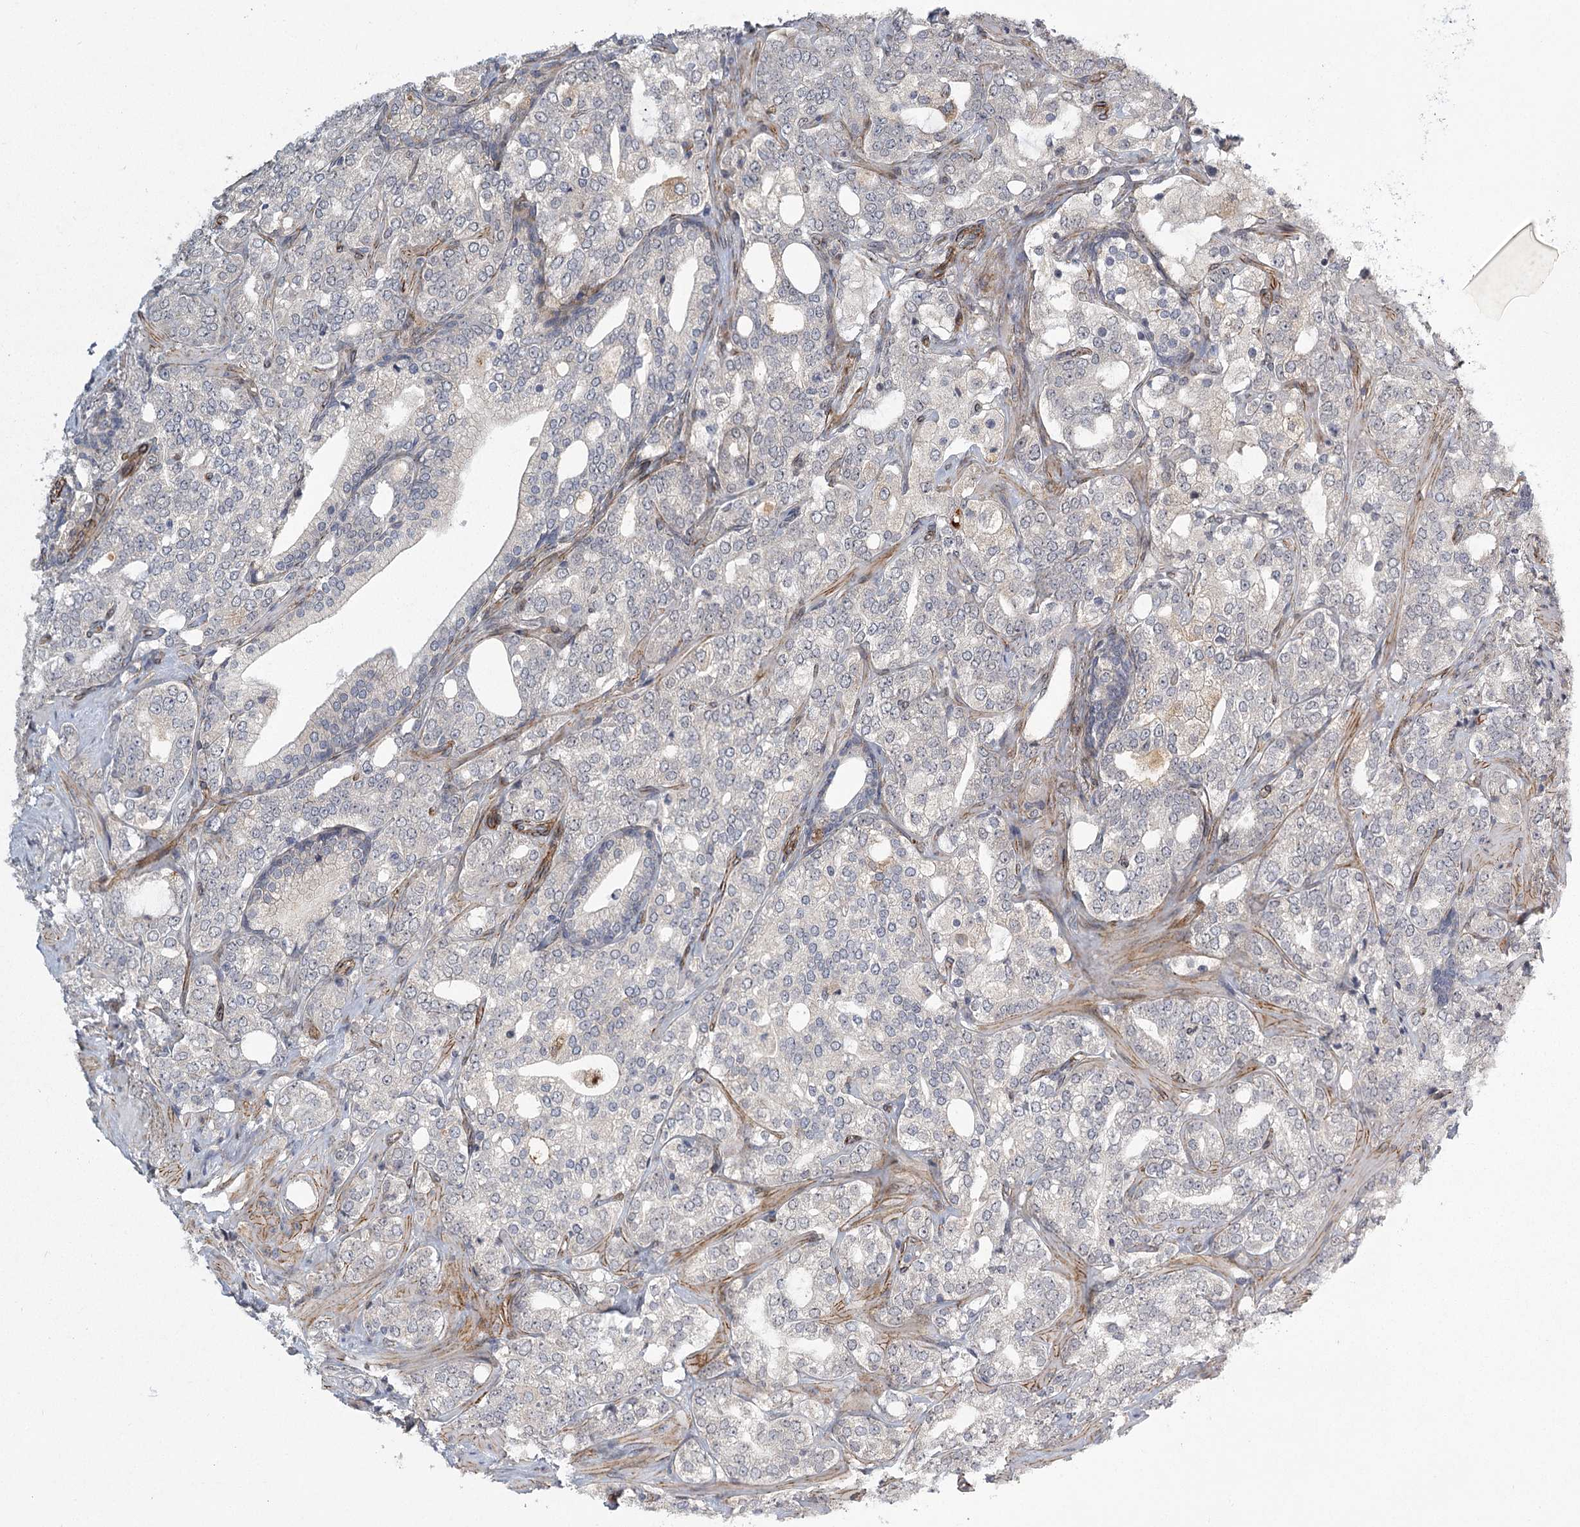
{"staining": {"intensity": "negative", "quantity": "none", "location": "none"}, "tissue": "prostate cancer", "cell_type": "Tumor cells", "image_type": "cancer", "snomed": [{"axis": "morphology", "description": "Adenocarcinoma, High grade"}, {"axis": "topography", "description": "Prostate"}], "caption": "High magnification brightfield microscopy of prostate cancer stained with DAB (brown) and counterstained with hematoxylin (blue): tumor cells show no significant staining.", "gene": "MEPE", "patient": {"sex": "male", "age": 64}}